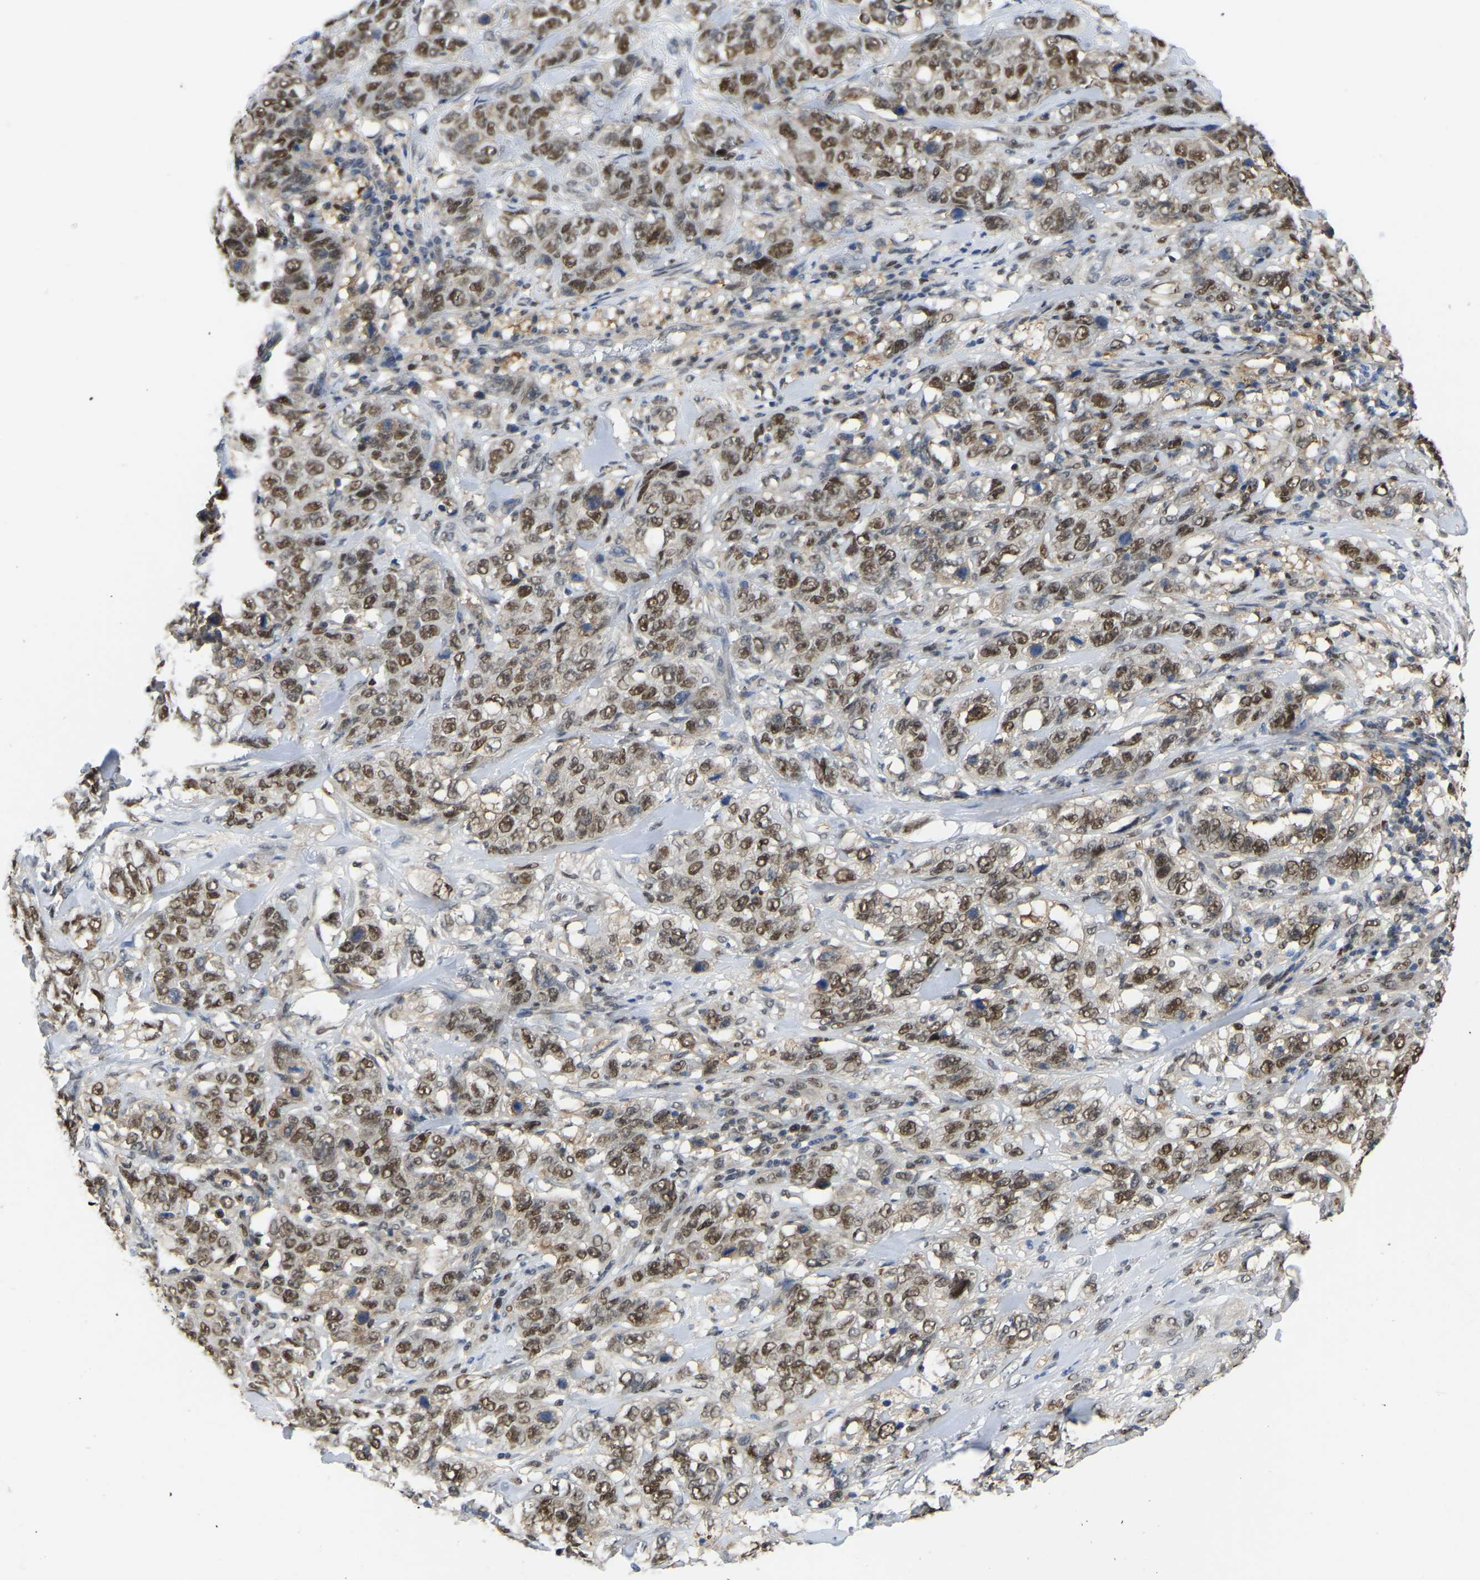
{"staining": {"intensity": "moderate", "quantity": ">75%", "location": "nuclear"}, "tissue": "stomach cancer", "cell_type": "Tumor cells", "image_type": "cancer", "snomed": [{"axis": "morphology", "description": "Adenocarcinoma, NOS"}, {"axis": "topography", "description": "Stomach"}], "caption": "Immunohistochemical staining of human stomach cancer reveals moderate nuclear protein staining in about >75% of tumor cells.", "gene": "KLRG2", "patient": {"sex": "male", "age": 48}}